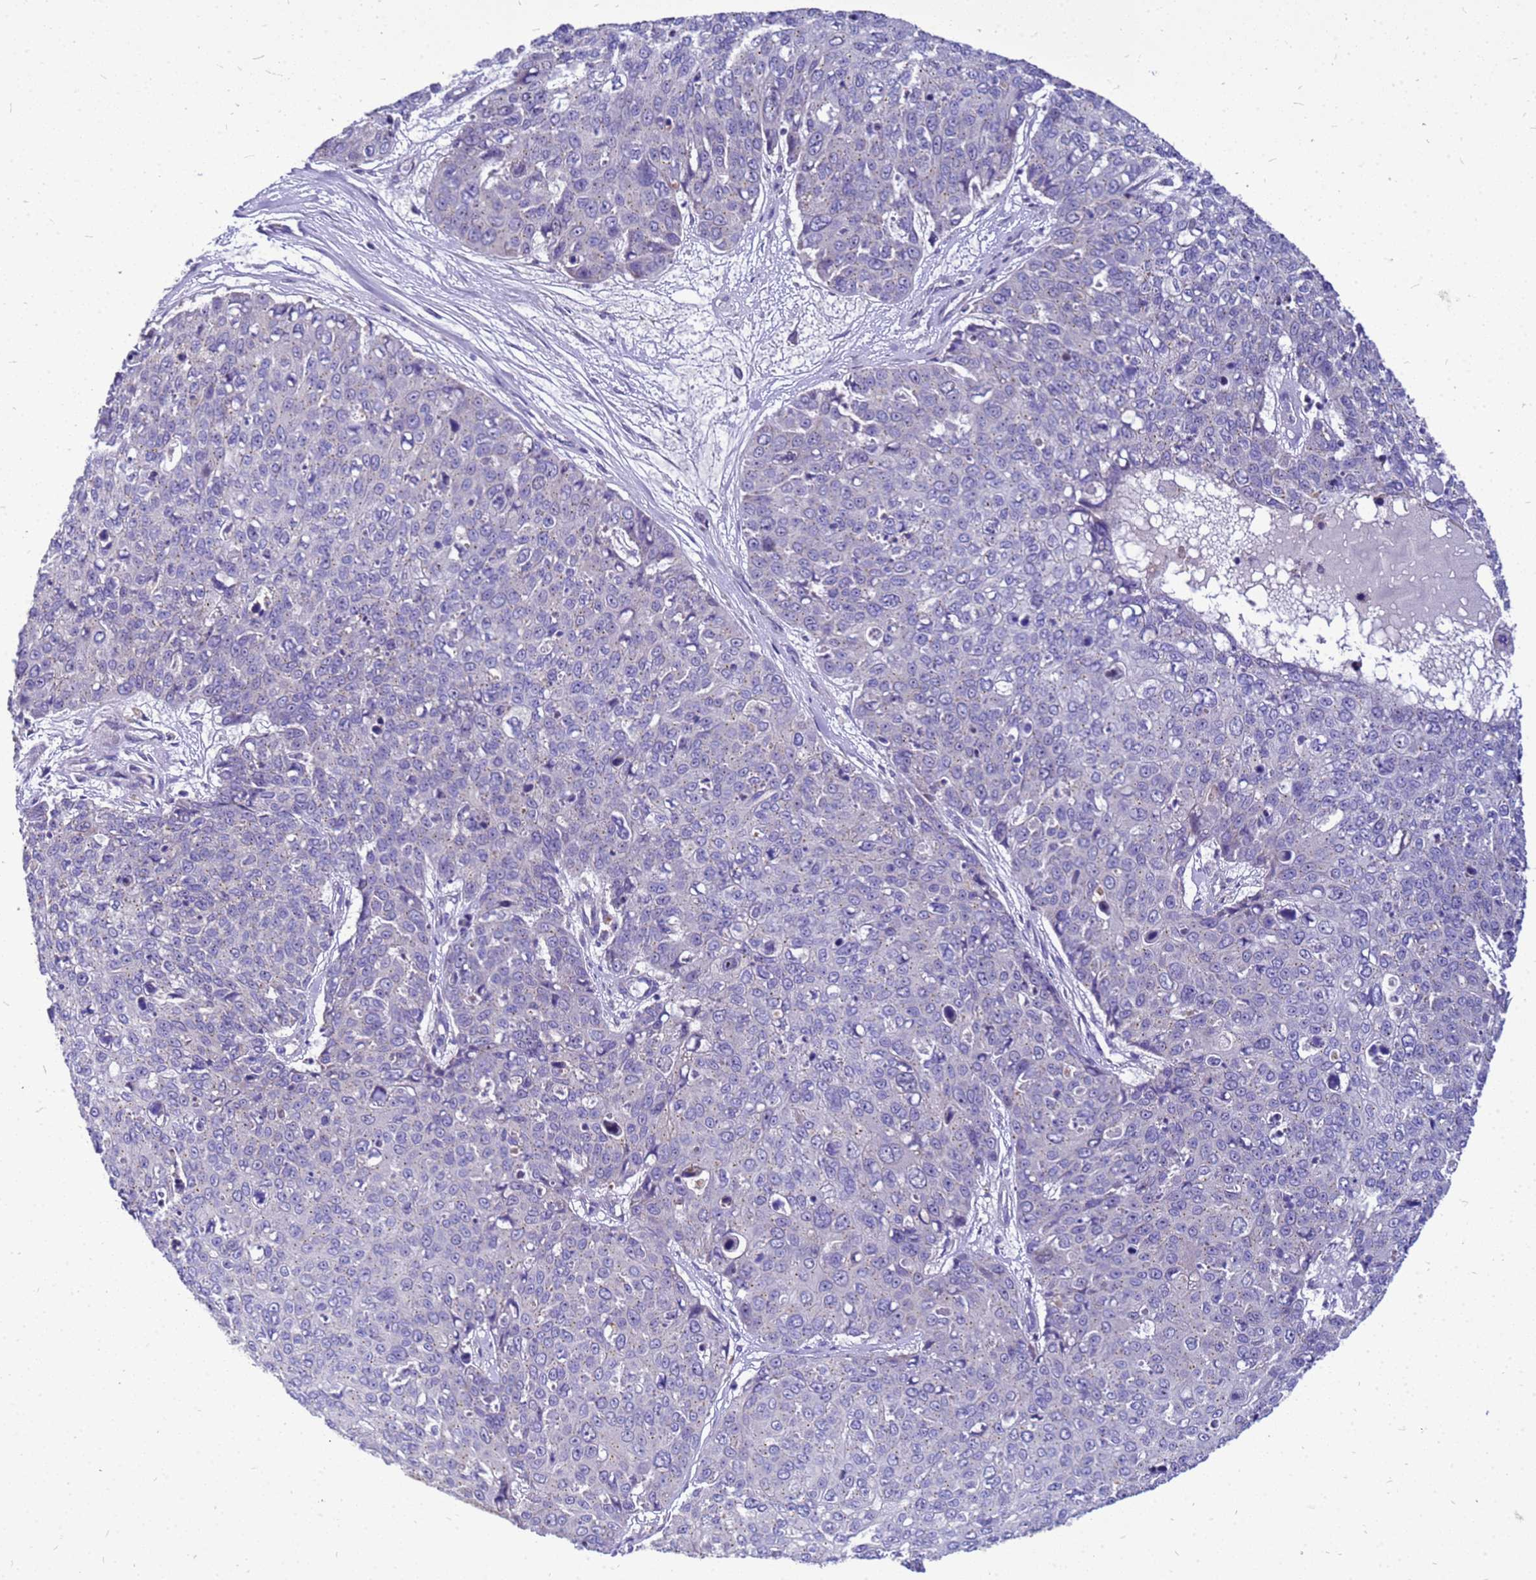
{"staining": {"intensity": "negative", "quantity": "none", "location": "none"}, "tissue": "skin cancer", "cell_type": "Tumor cells", "image_type": "cancer", "snomed": [{"axis": "morphology", "description": "Squamous cell carcinoma, NOS"}, {"axis": "topography", "description": "Skin"}], "caption": "This is a micrograph of IHC staining of skin cancer (squamous cell carcinoma), which shows no staining in tumor cells.", "gene": "POP7", "patient": {"sex": "male", "age": 71}}